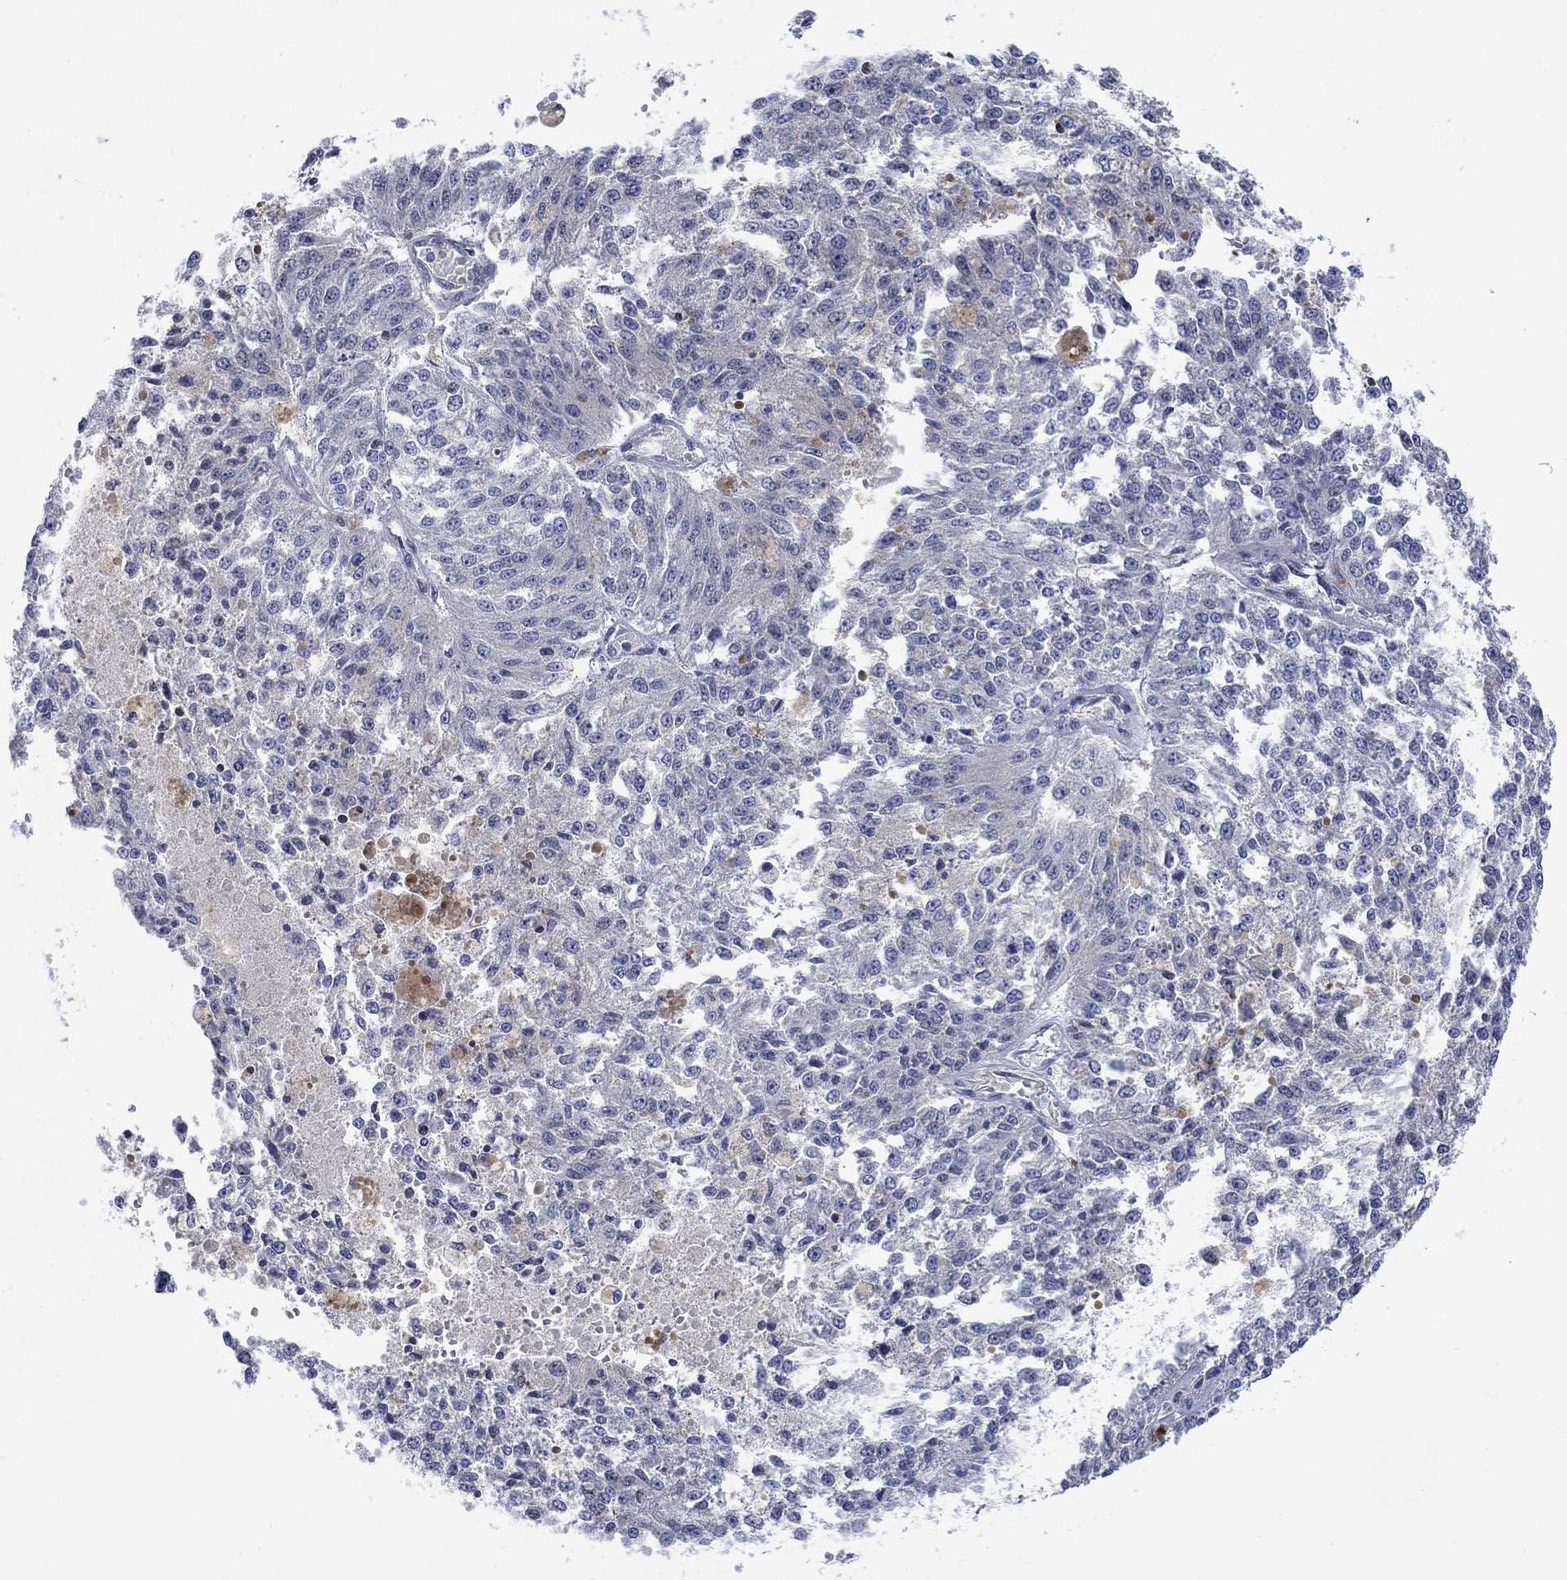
{"staining": {"intensity": "negative", "quantity": "none", "location": "none"}, "tissue": "melanoma", "cell_type": "Tumor cells", "image_type": "cancer", "snomed": [{"axis": "morphology", "description": "Malignant melanoma, Metastatic site"}, {"axis": "topography", "description": "Lymph node"}], "caption": "This is an immunohistochemistry photomicrograph of melanoma. There is no positivity in tumor cells.", "gene": "CAMK1D", "patient": {"sex": "female", "age": 64}}